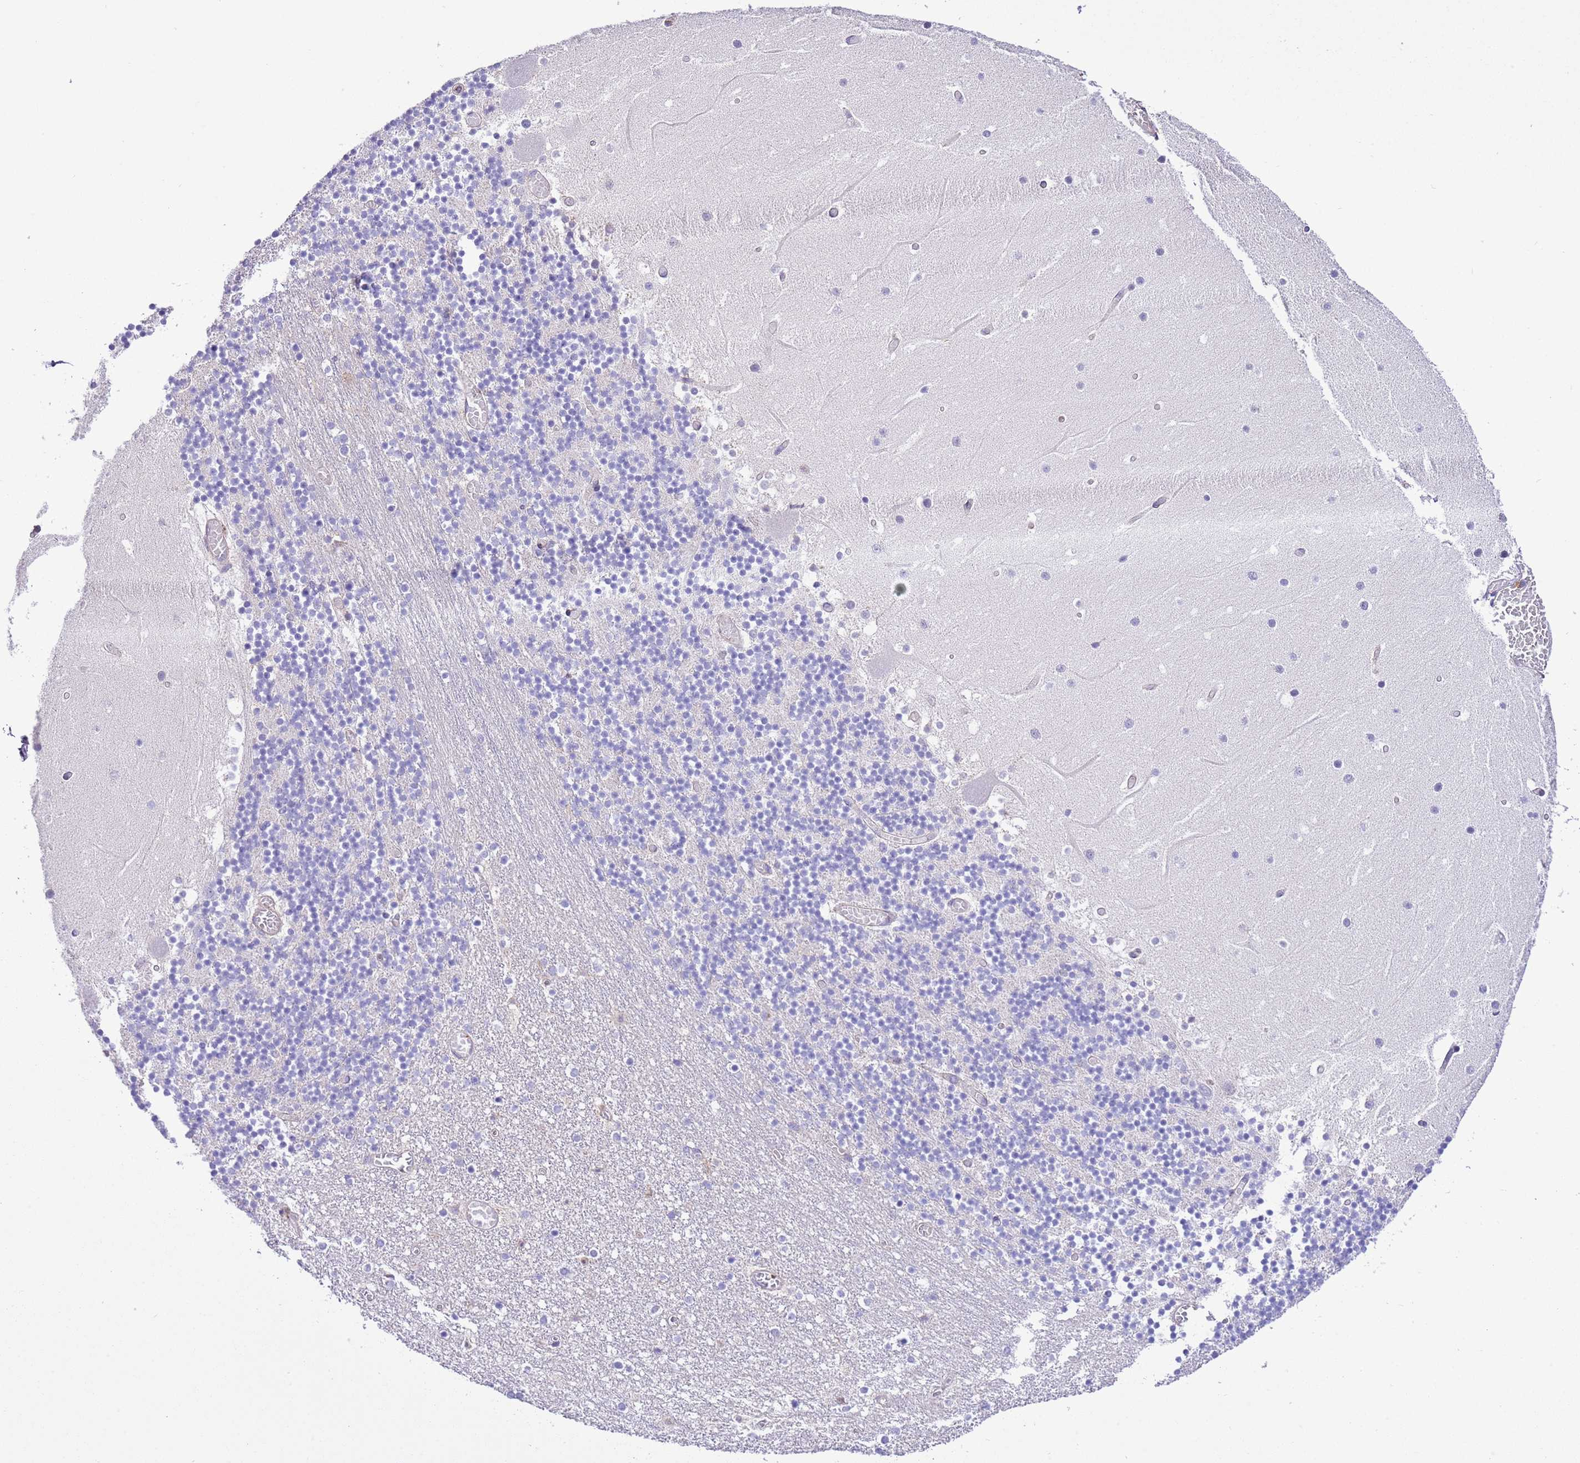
{"staining": {"intensity": "negative", "quantity": "none", "location": "none"}, "tissue": "cerebellum", "cell_type": "Cells in granular layer", "image_type": "normal", "snomed": [{"axis": "morphology", "description": "Normal tissue, NOS"}, {"axis": "topography", "description": "Cerebellum"}], "caption": "The histopathology image demonstrates no significant staining in cells in granular layer of cerebellum.", "gene": "SS18L2", "patient": {"sex": "female", "age": 28}}